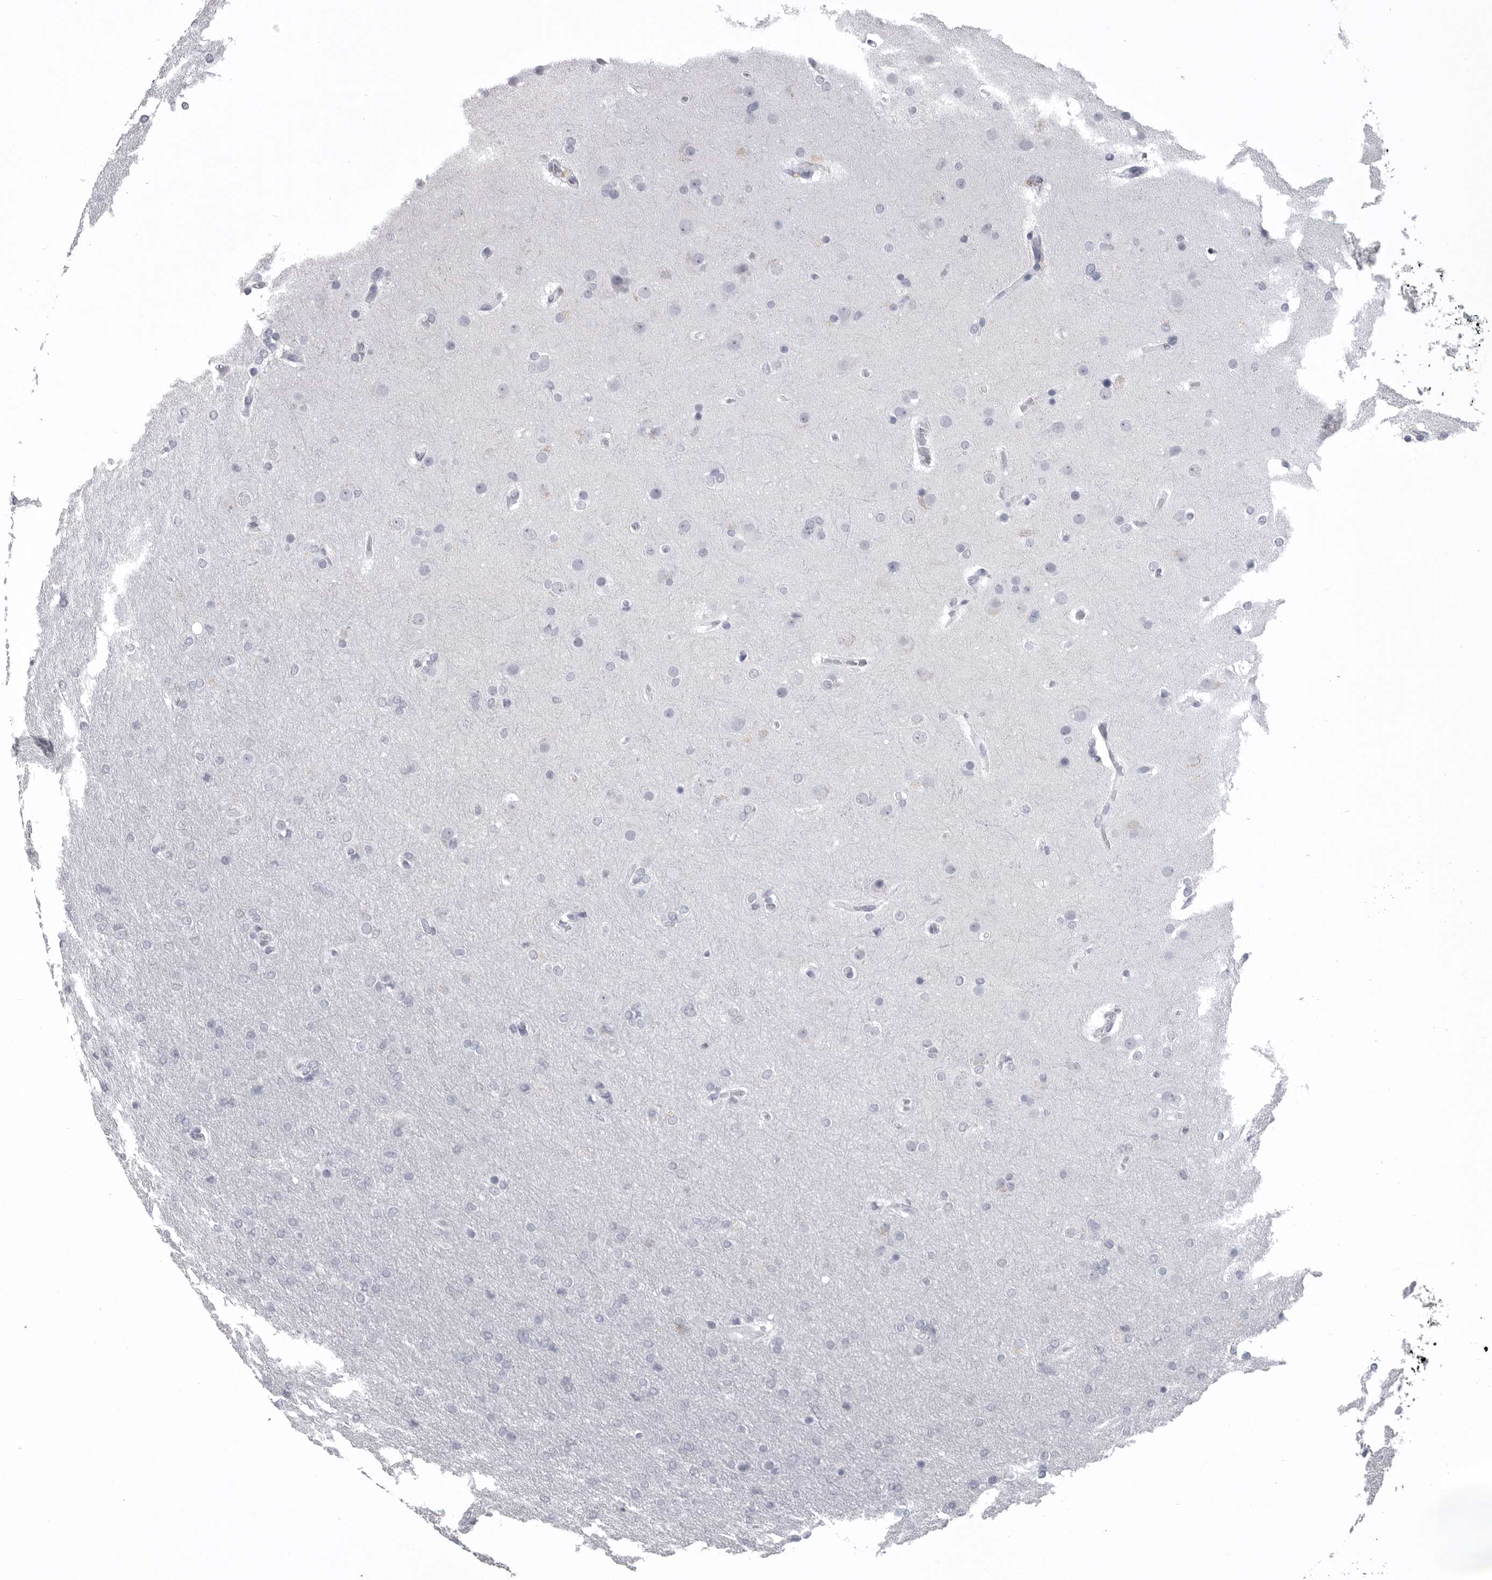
{"staining": {"intensity": "negative", "quantity": "none", "location": "none"}, "tissue": "glioma", "cell_type": "Tumor cells", "image_type": "cancer", "snomed": [{"axis": "morphology", "description": "Glioma, malignant, High grade"}, {"axis": "topography", "description": "Cerebral cortex"}], "caption": "The micrograph displays no significant expression in tumor cells of malignant glioma (high-grade). (DAB (3,3'-diaminobenzidine) immunohistochemistry, high magnification).", "gene": "ITGAL", "patient": {"sex": "female", "age": 36}}